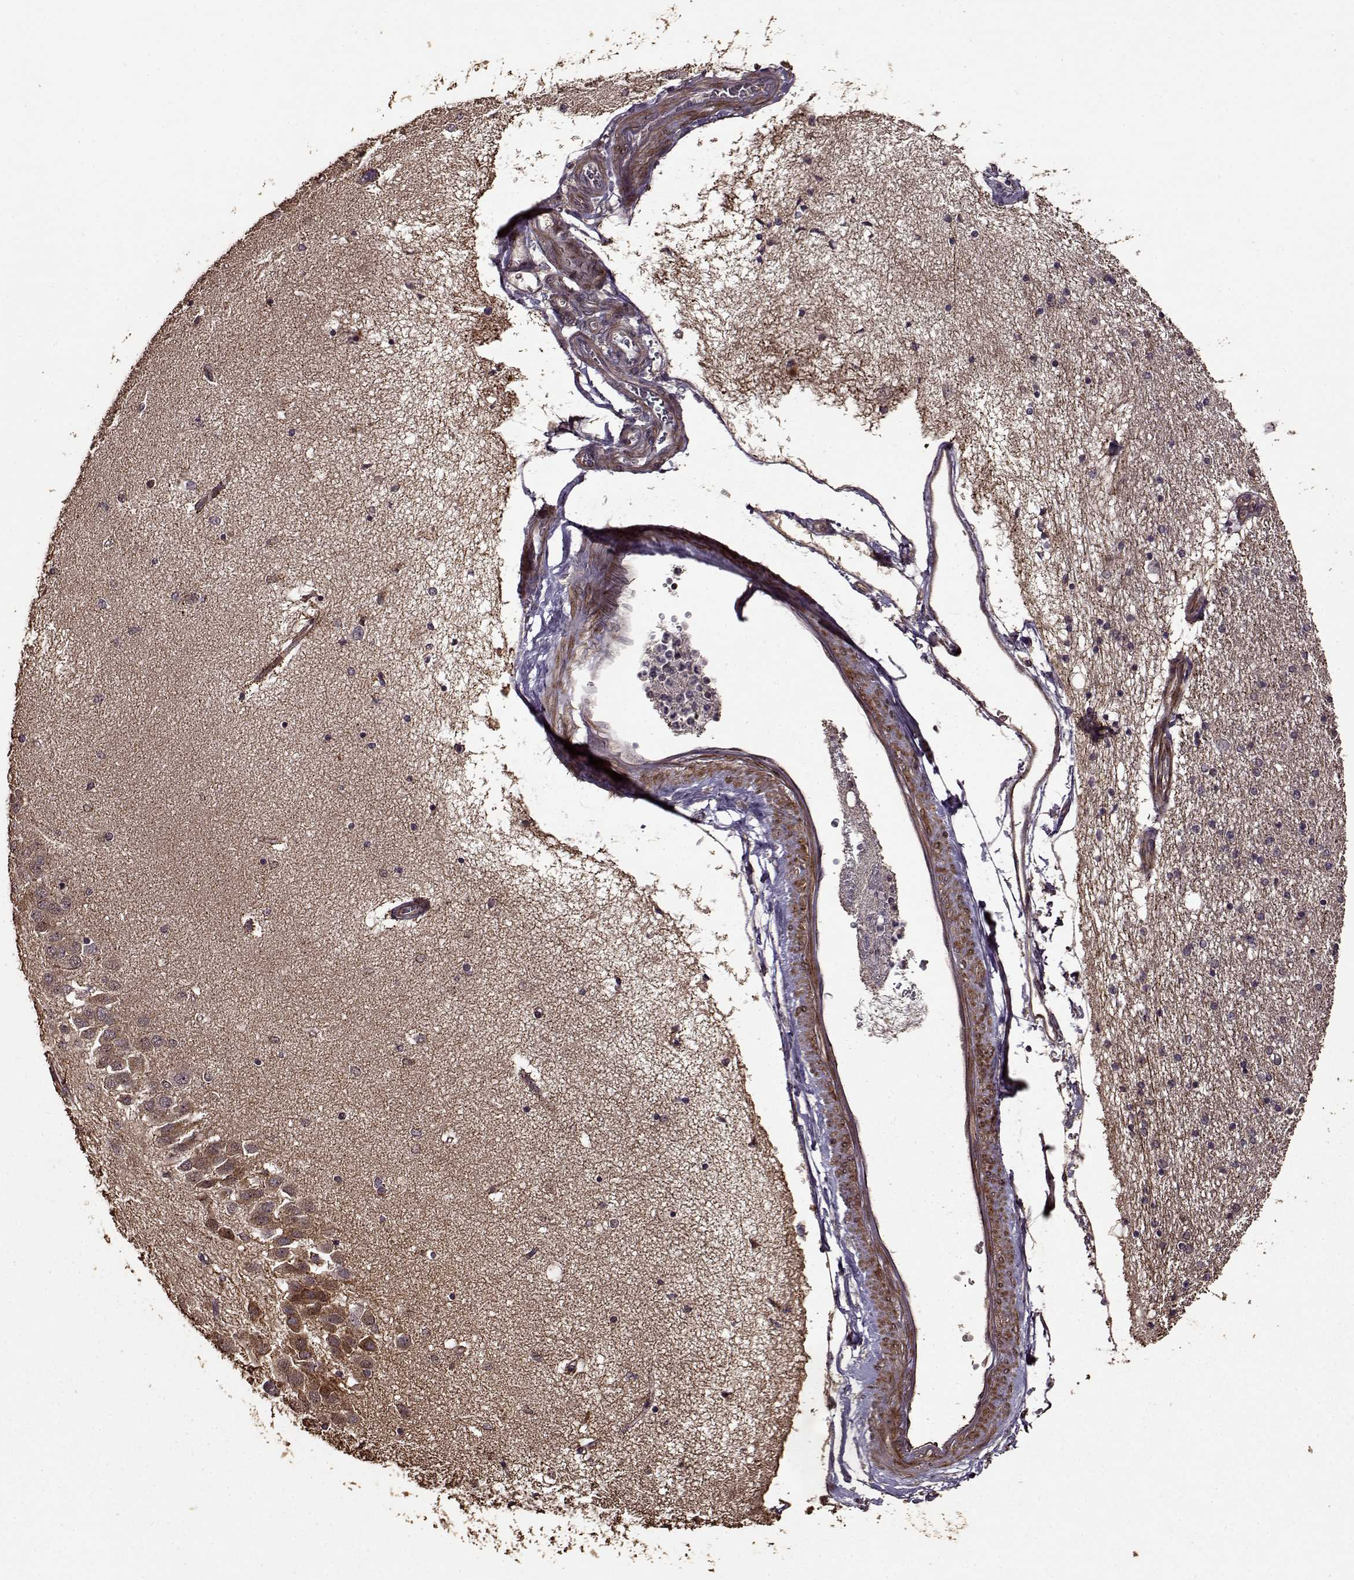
{"staining": {"intensity": "weak", "quantity": "<25%", "location": "cytoplasmic/membranous"}, "tissue": "hippocampus", "cell_type": "Glial cells", "image_type": "normal", "snomed": [{"axis": "morphology", "description": "Normal tissue, NOS"}, {"axis": "topography", "description": "Hippocampus"}], "caption": "Image shows no protein expression in glial cells of benign hippocampus. Nuclei are stained in blue.", "gene": "FBXW11", "patient": {"sex": "female", "age": 54}}